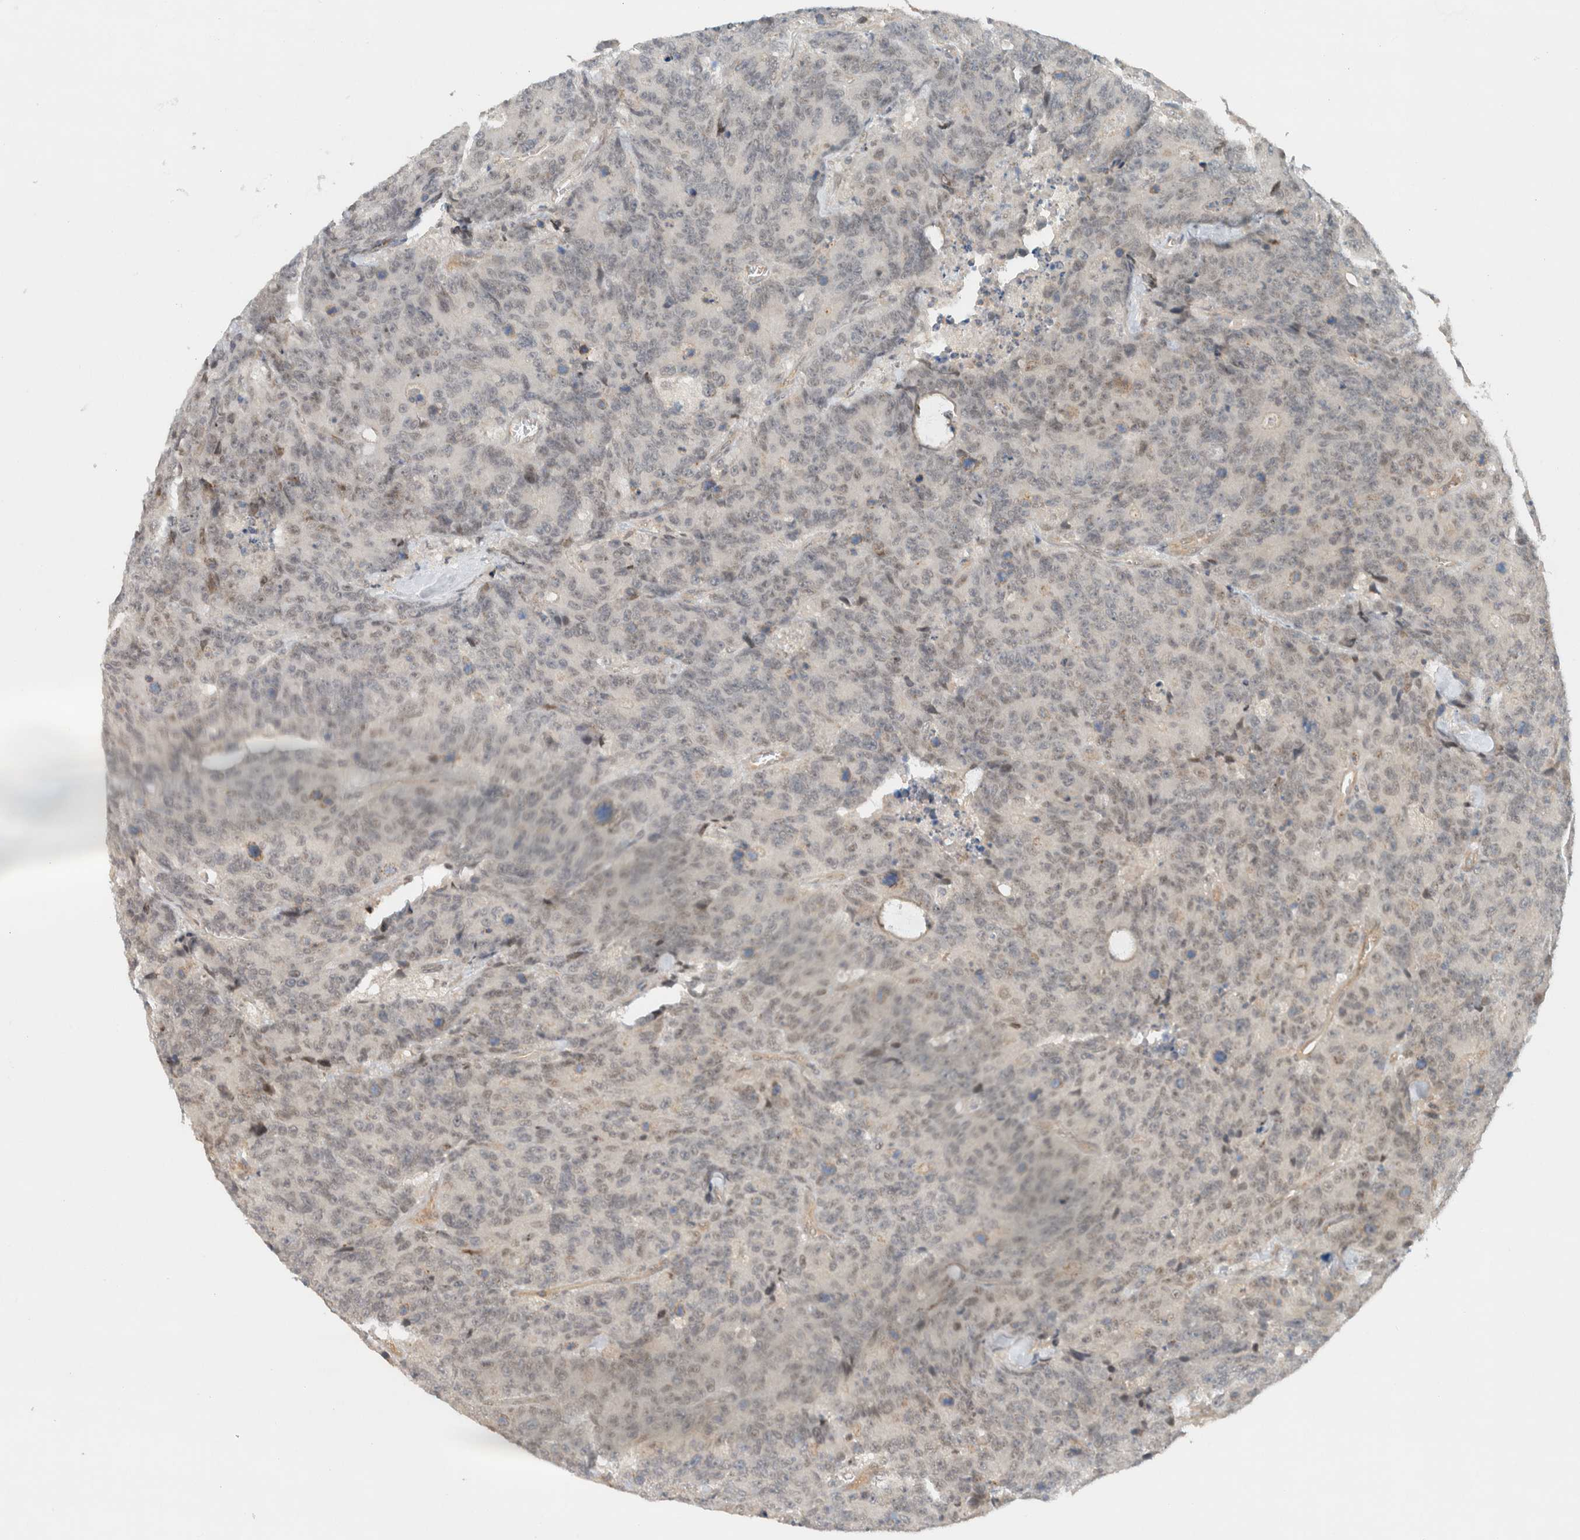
{"staining": {"intensity": "weak", "quantity": "<25%", "location": "cytoplasmic/membranous,nuclear"}, "tissue": "colorectal cancer", "cell_type": "Tumor cells", "image_type": "cancer", "snomed": [{"axis": "morphology", "description": "Adenocarcinoma, NOS"}, {"axis": "topography", "description": "Colon"}], "caption": "A photomicrograph of human colorectal cancer is negative for staining in tumor cells.", "gene": "CAAP1", "patient": {"sex": "female", "age": 86}}